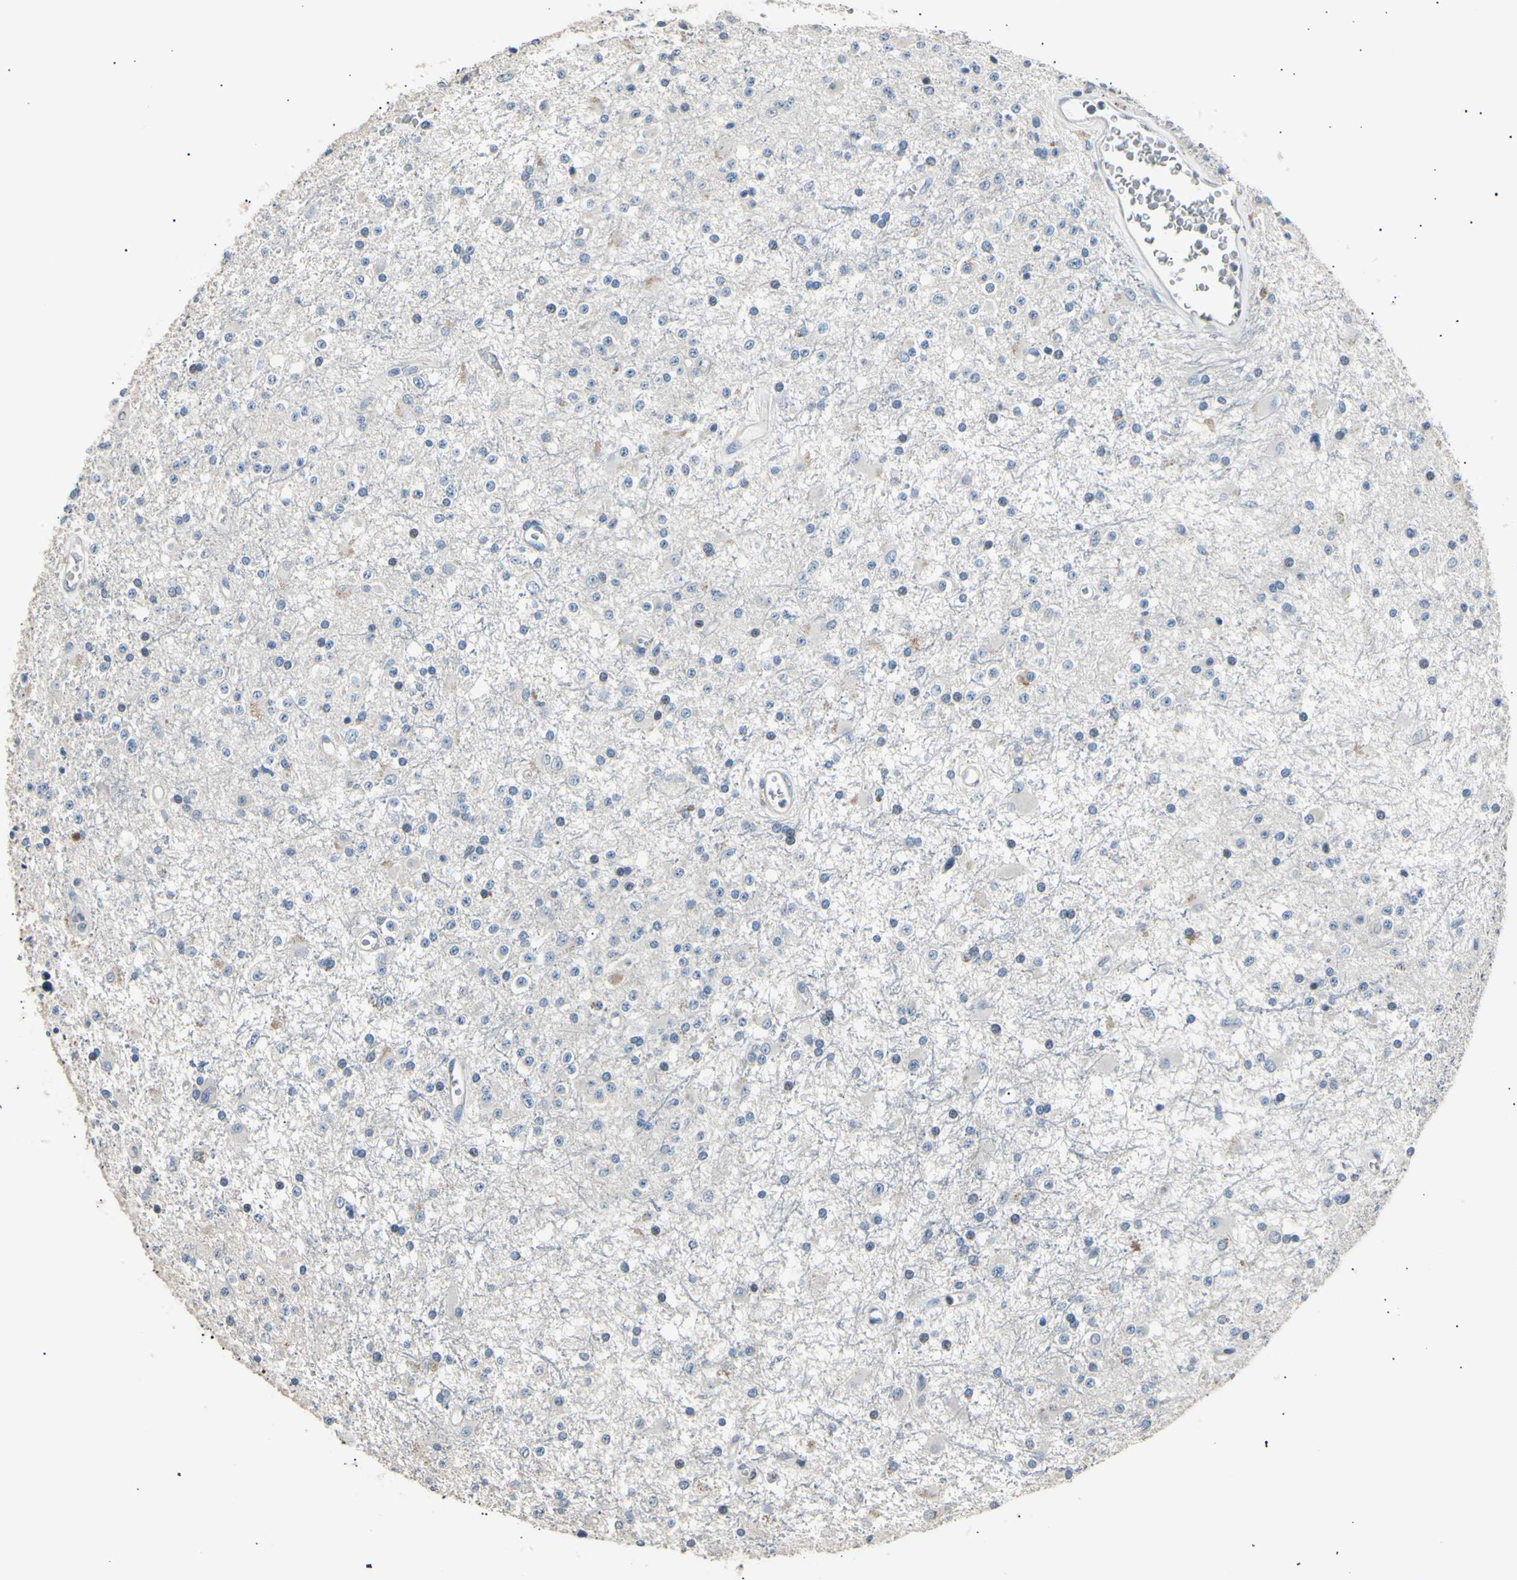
{"staining": {"intensity": "negative", "quantity": "none", "location": "none"}, "tissue": "glioma", "cell_type": "Tumor cells", "image_type": "cancer", "snomed": [{"axis": "morphology", "description": "Glioma, malignant, Low grade"}, {"axis": "topography", "description": "Brain"}], "caption": "Immunohistochemistry (IHC) micrograph of human malignant low-grade glioma stained for a protein (brown), which demonstrates no staining in tumor cells.", "gene": "LDLR", "patient": {"sex": "male", "age": 58}}